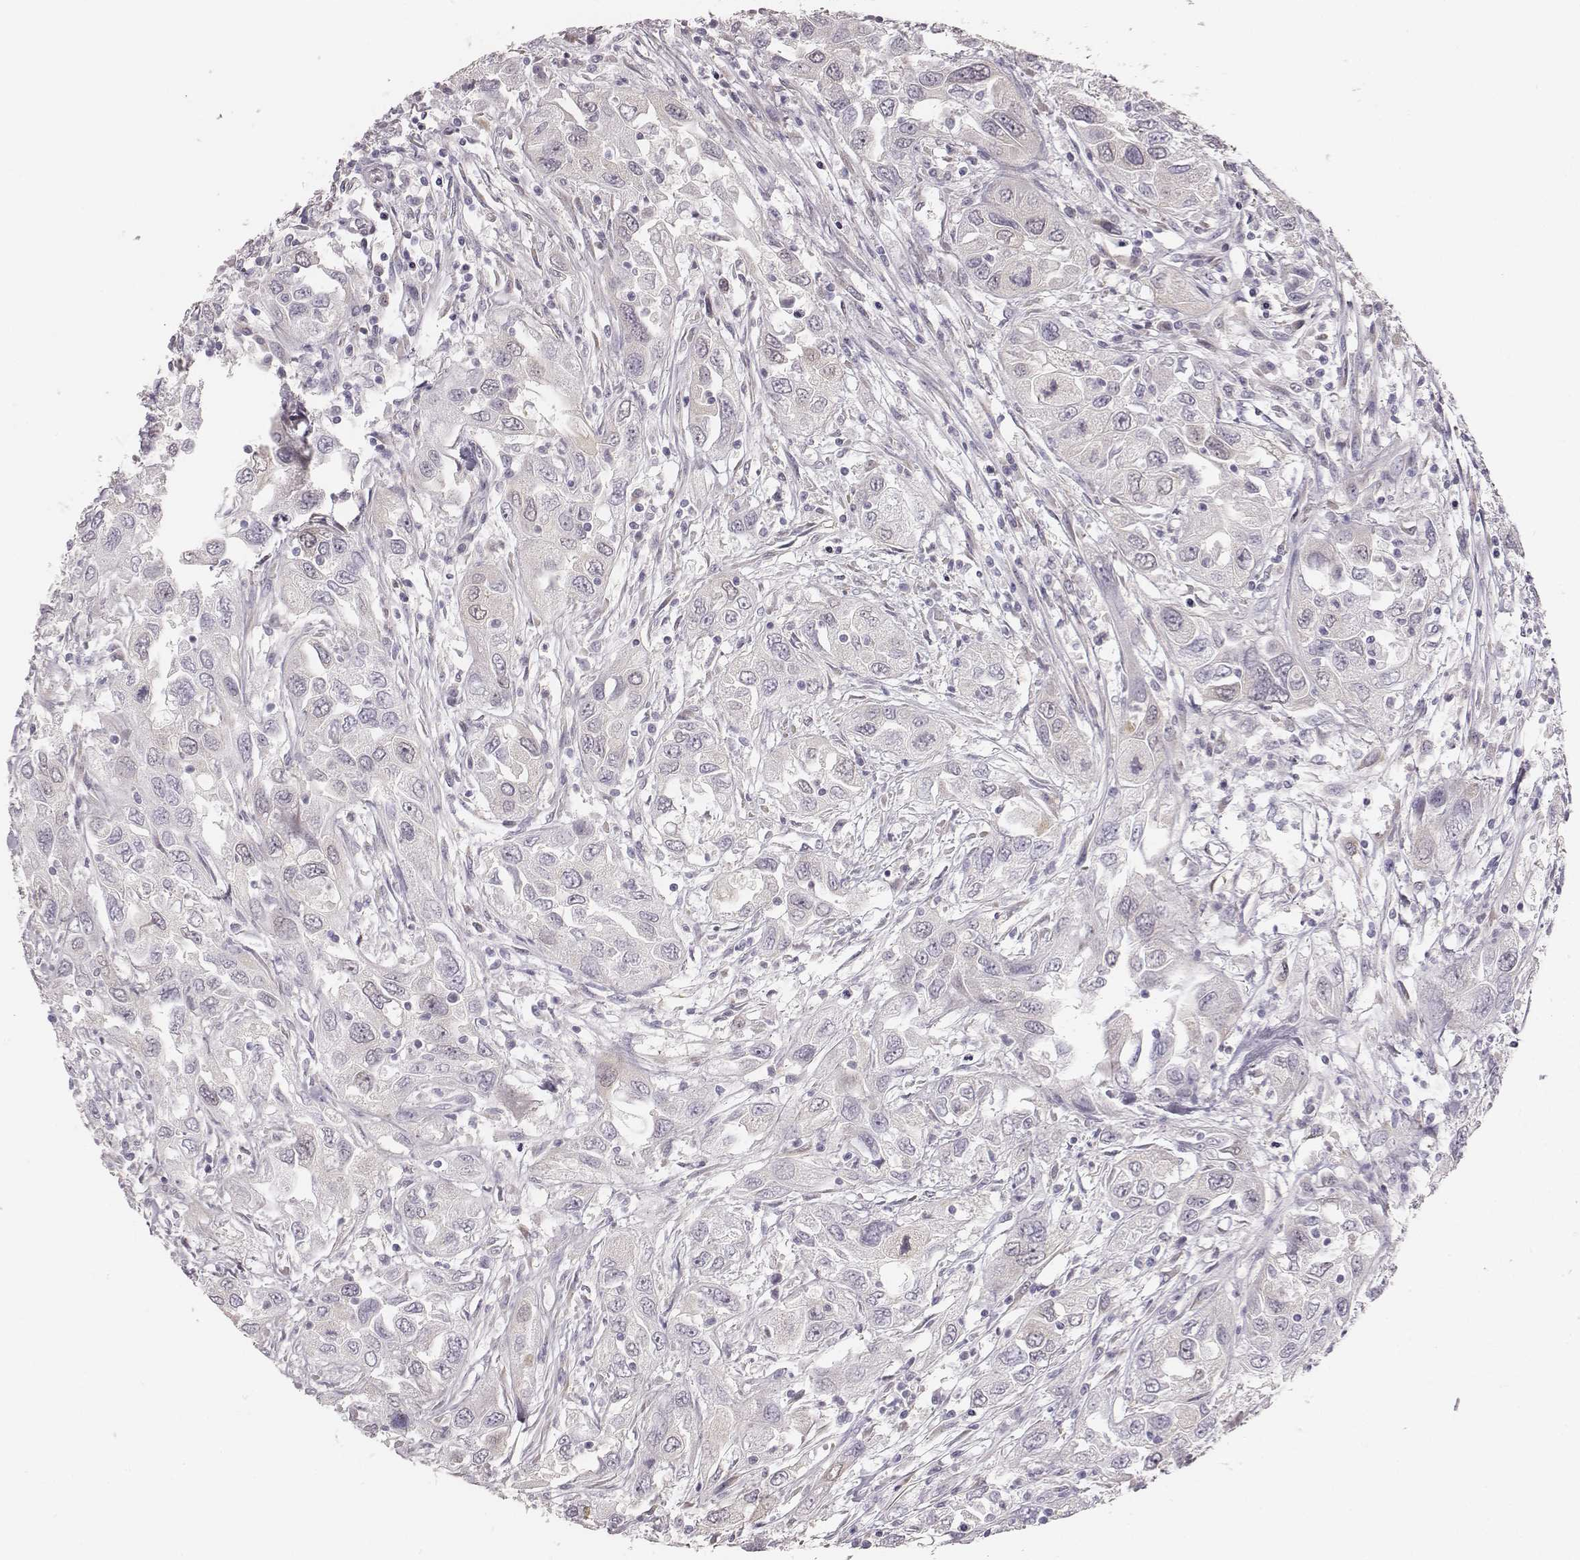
{"staining": {"intensity": "negative", "quantity": "none", "location": "none"}, "tissue": "urothelial cancer", "cell_type": "Tumor cells", "image_type": "cancer", "snomed": [{"axis": "morphology", "description": "Urothelial carcinoma, High grade"}, {"axis": "topography", "description": "Urinary bladder"}], "caption": "Histopathology image shows no protein expression in tumor cells of urothelial cancer tissue.", "gene": "PBK", "patient": {"sex": "male", "age": 76}}